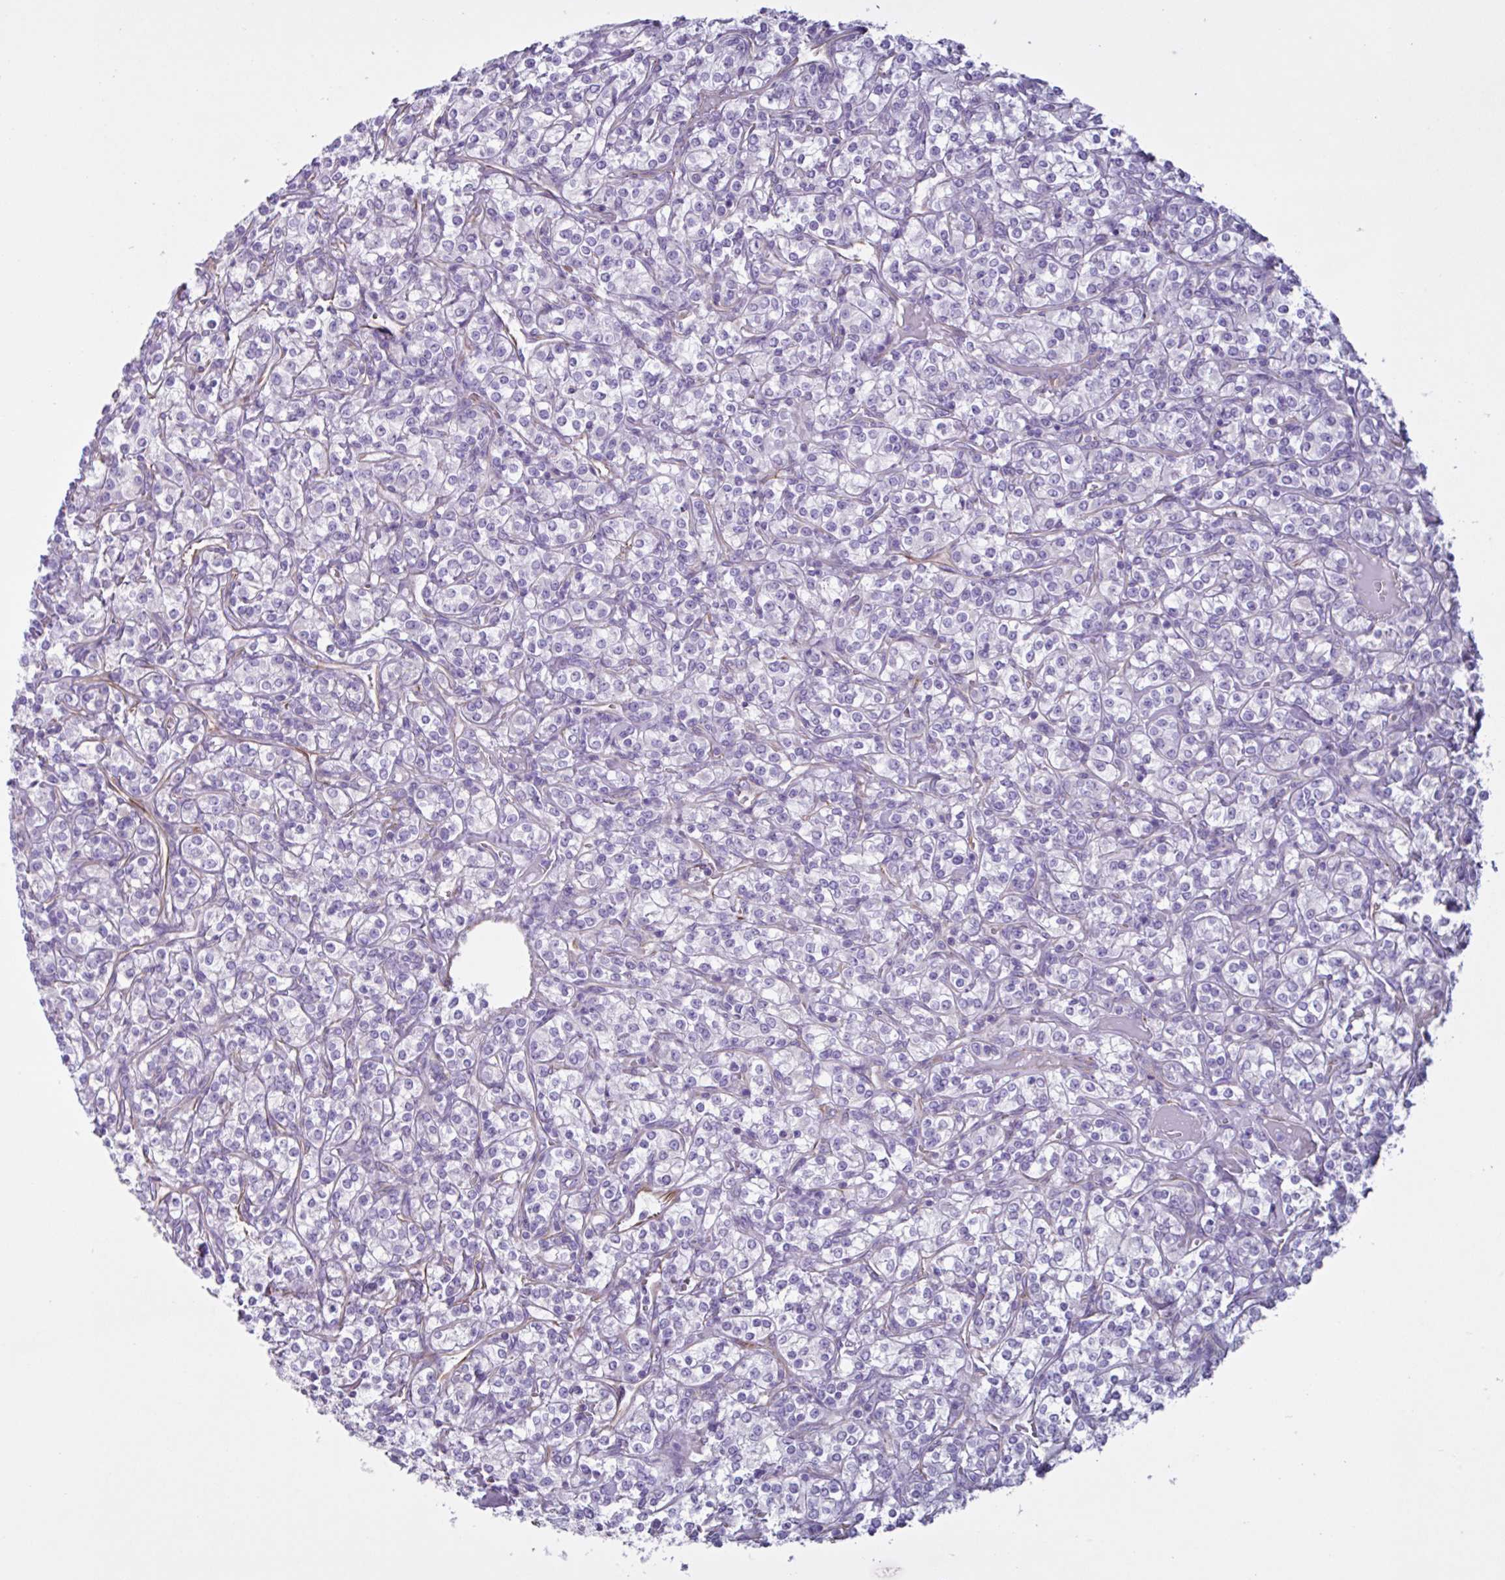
{"staining": {"intensity": "negative", "quantity": "none", "location": "none"}, "tissue": "renal cancer", "cell_type": "Tumor cells", "image_type": "cancer", "snomed": [{"axis": "morphology", "description": "Adenocarcinoma, NOS"}, {"axis": "topography", "description": "Kidney"}], "caption": "DAB immunohistochemical staining of human renal cancer (adenocarcinoma) demonstrates no significant positivity in tumor cells.", "gene": "TMEM86B", "patient": {"sex": "male", "age": 77}}